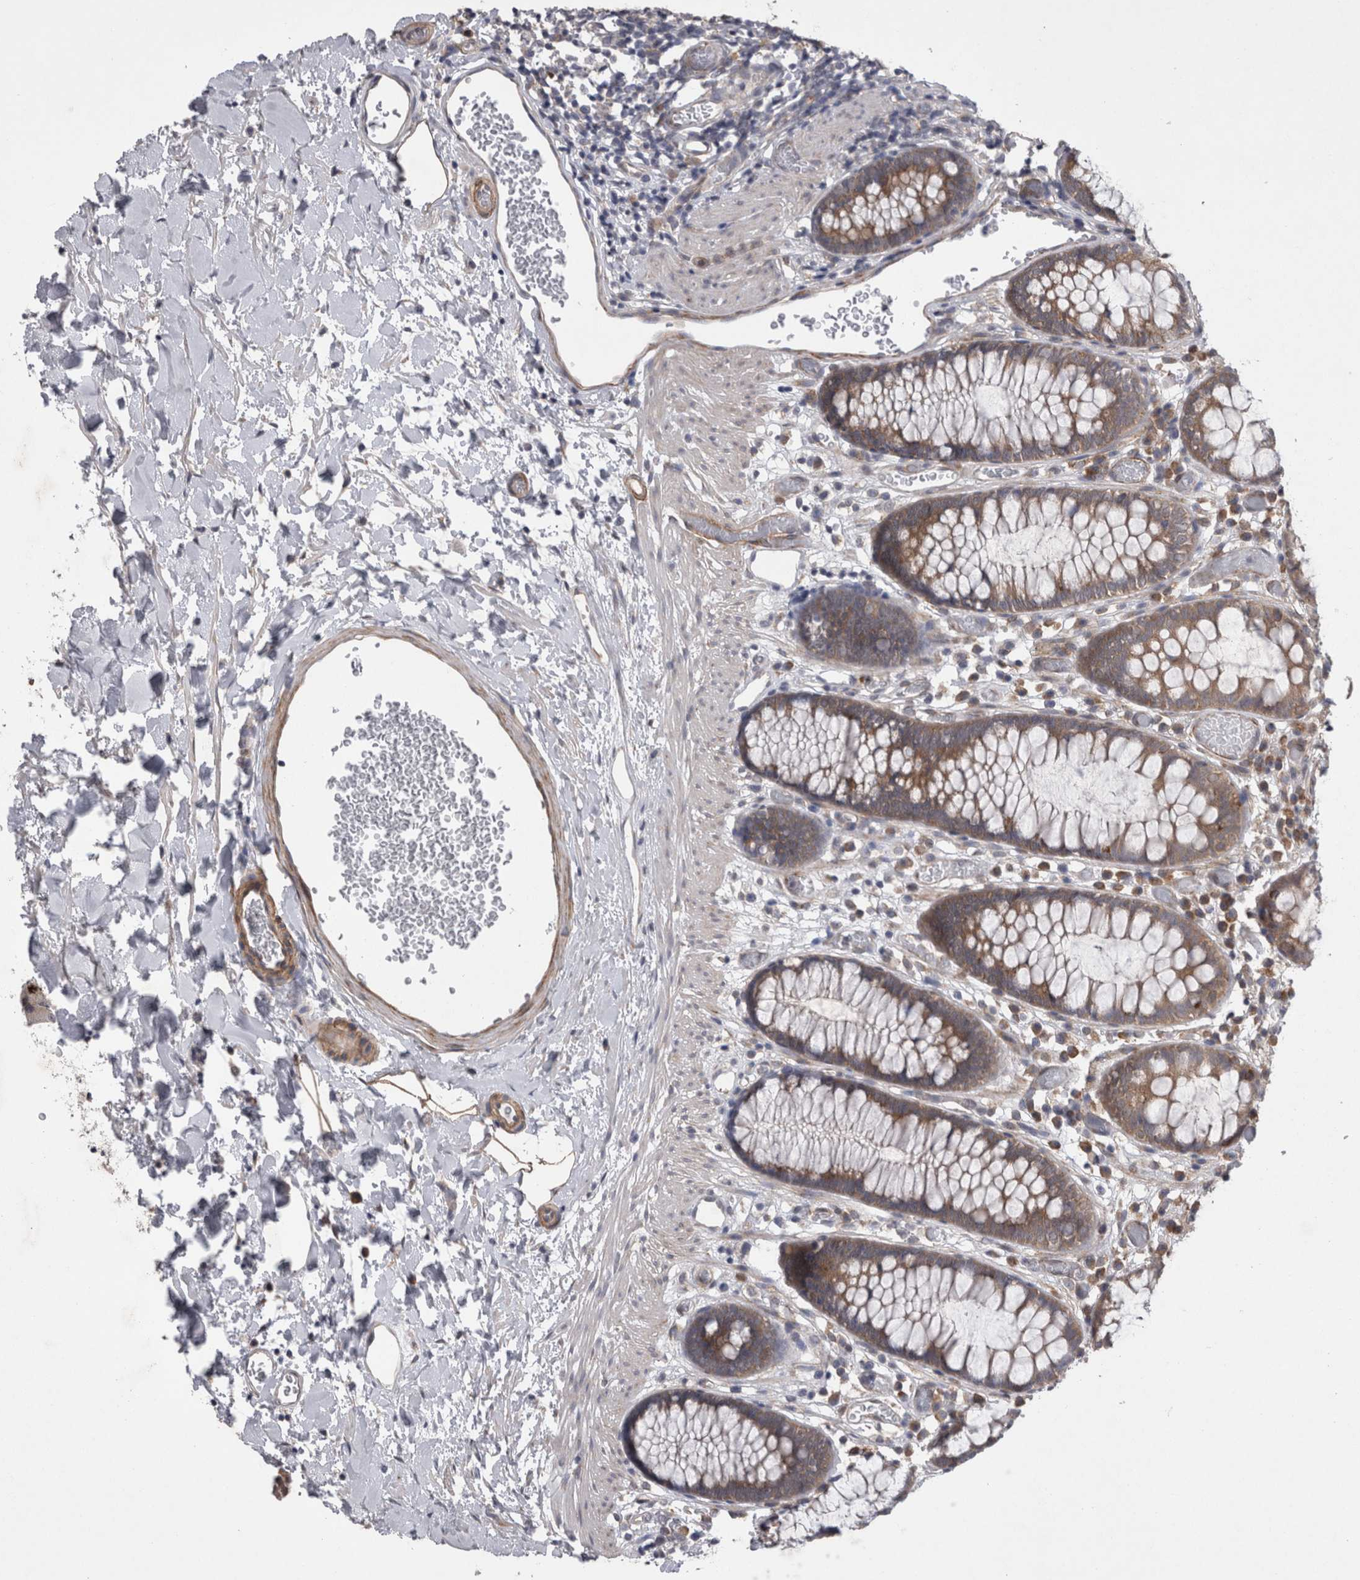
{"staining": {"intensity": "strong", "quantity": ">75%", "location": "cytoplasmic/membranous"}, "tissue": "colon", "cell_type": "Endothelial cells", "image_type": "normal", "snomed": [{"axis": "morphology", "description": "Normal tissue, NOS"}, {"axis": "topography", "description": "Colon"}], "caption": "A brown stain shows strong cytoplasmic/membranous staining of a protein in endothelial cells of unremarkable human colon.", "gene": "DDX6", "patient": {"sex": "male", "age": 14}}